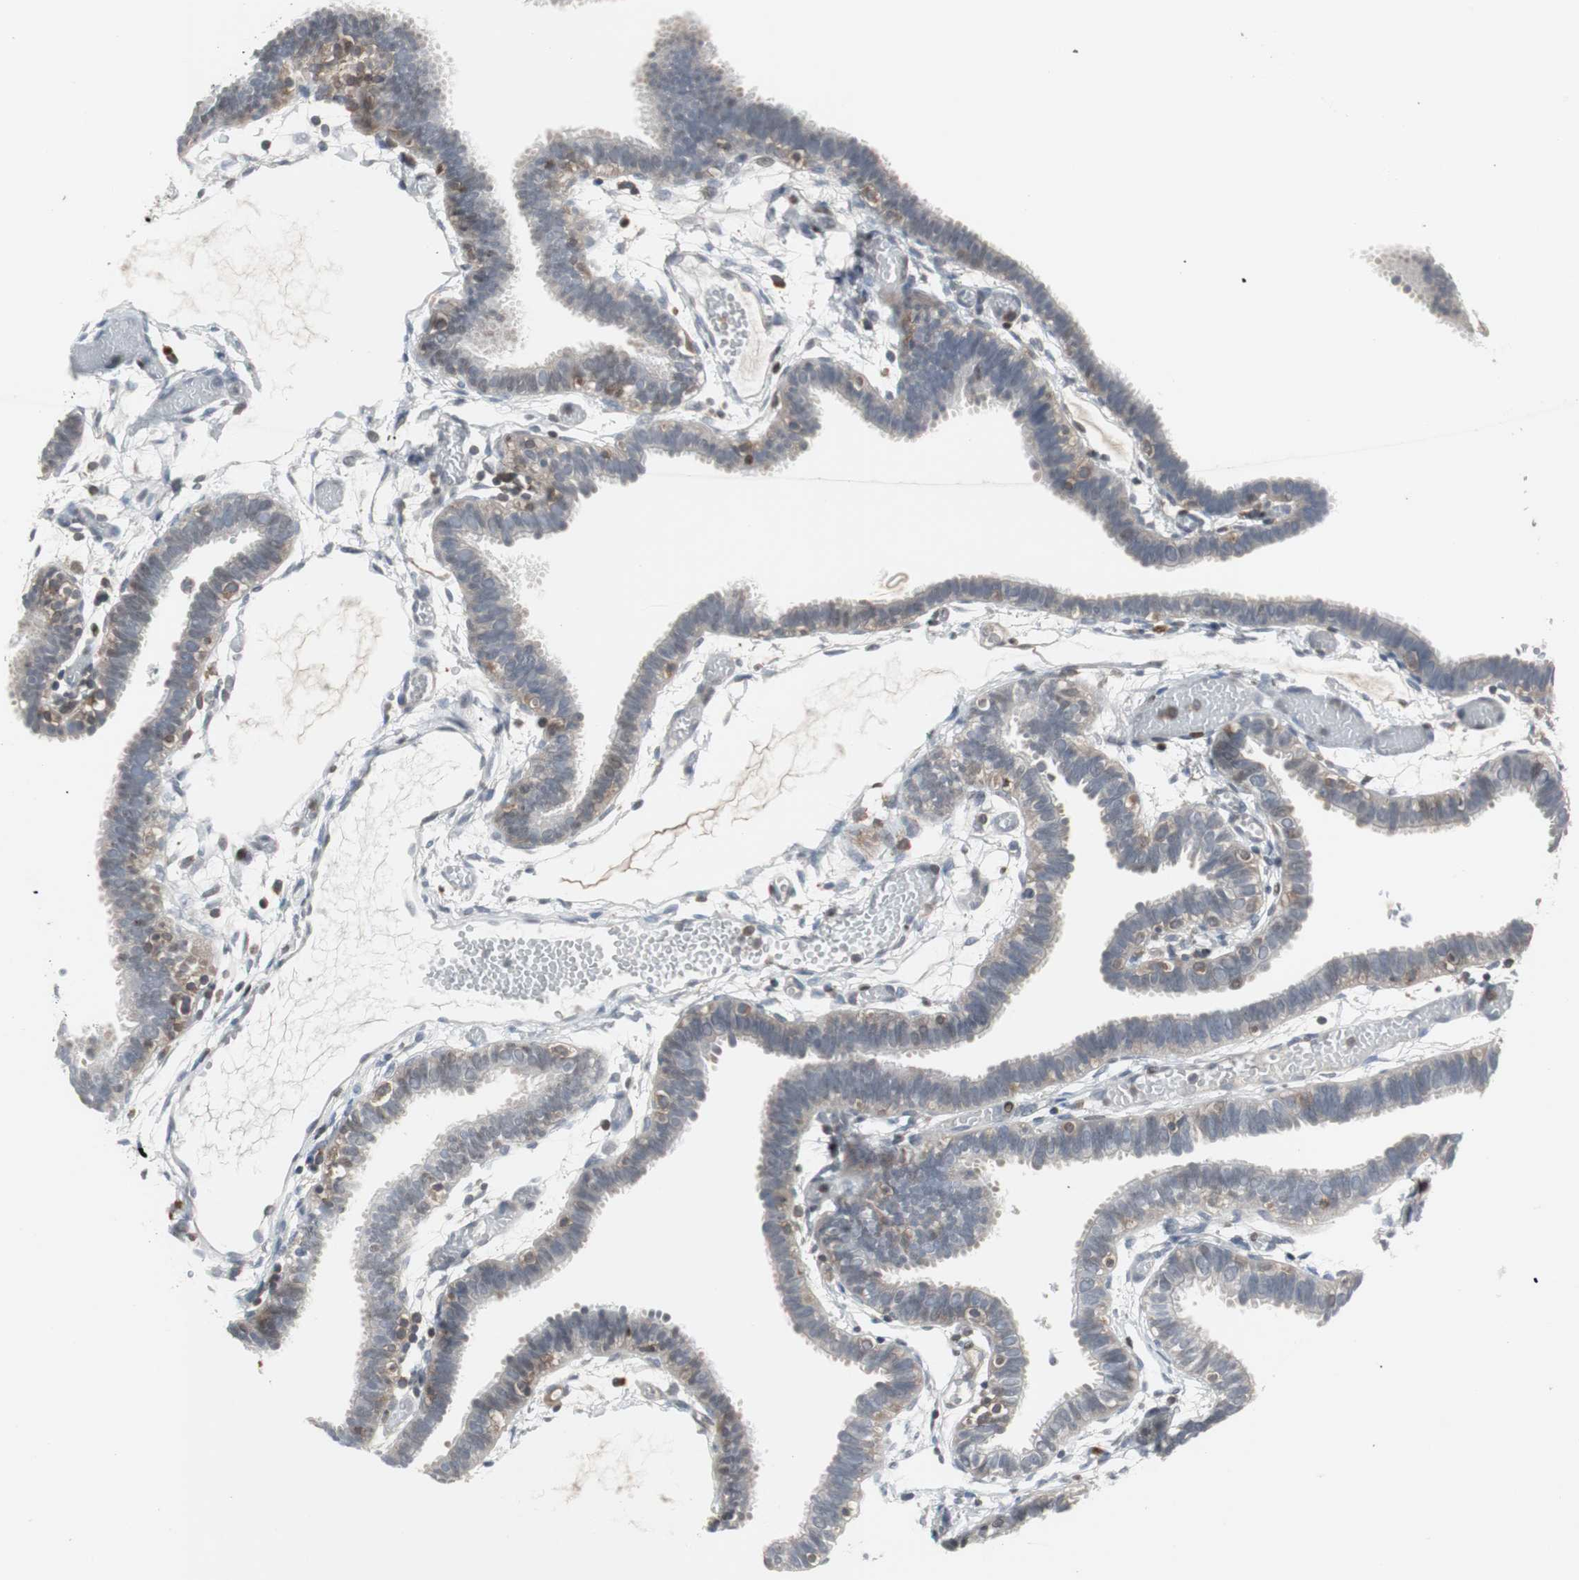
{"staining": {"intensity": "weak", "quantity": "<25%", "location": "nuclear"}, "tissue": "fallopian tube", "cell_type": "Glandular cells", "image_type": "normal", "snomed": [{"axis": "morphology", "description": "Normal tissue, NOS"}, {"axis": "topography", "description": "Fallopian tube"}], "caption": "DAB immunohistochemical staining of normal fallopian tube reveals no significant positivity in glandular cells. Nuclei are stained in blue.", "gene": "GRK2", "patient": {"sex": "female", "age": 29}}